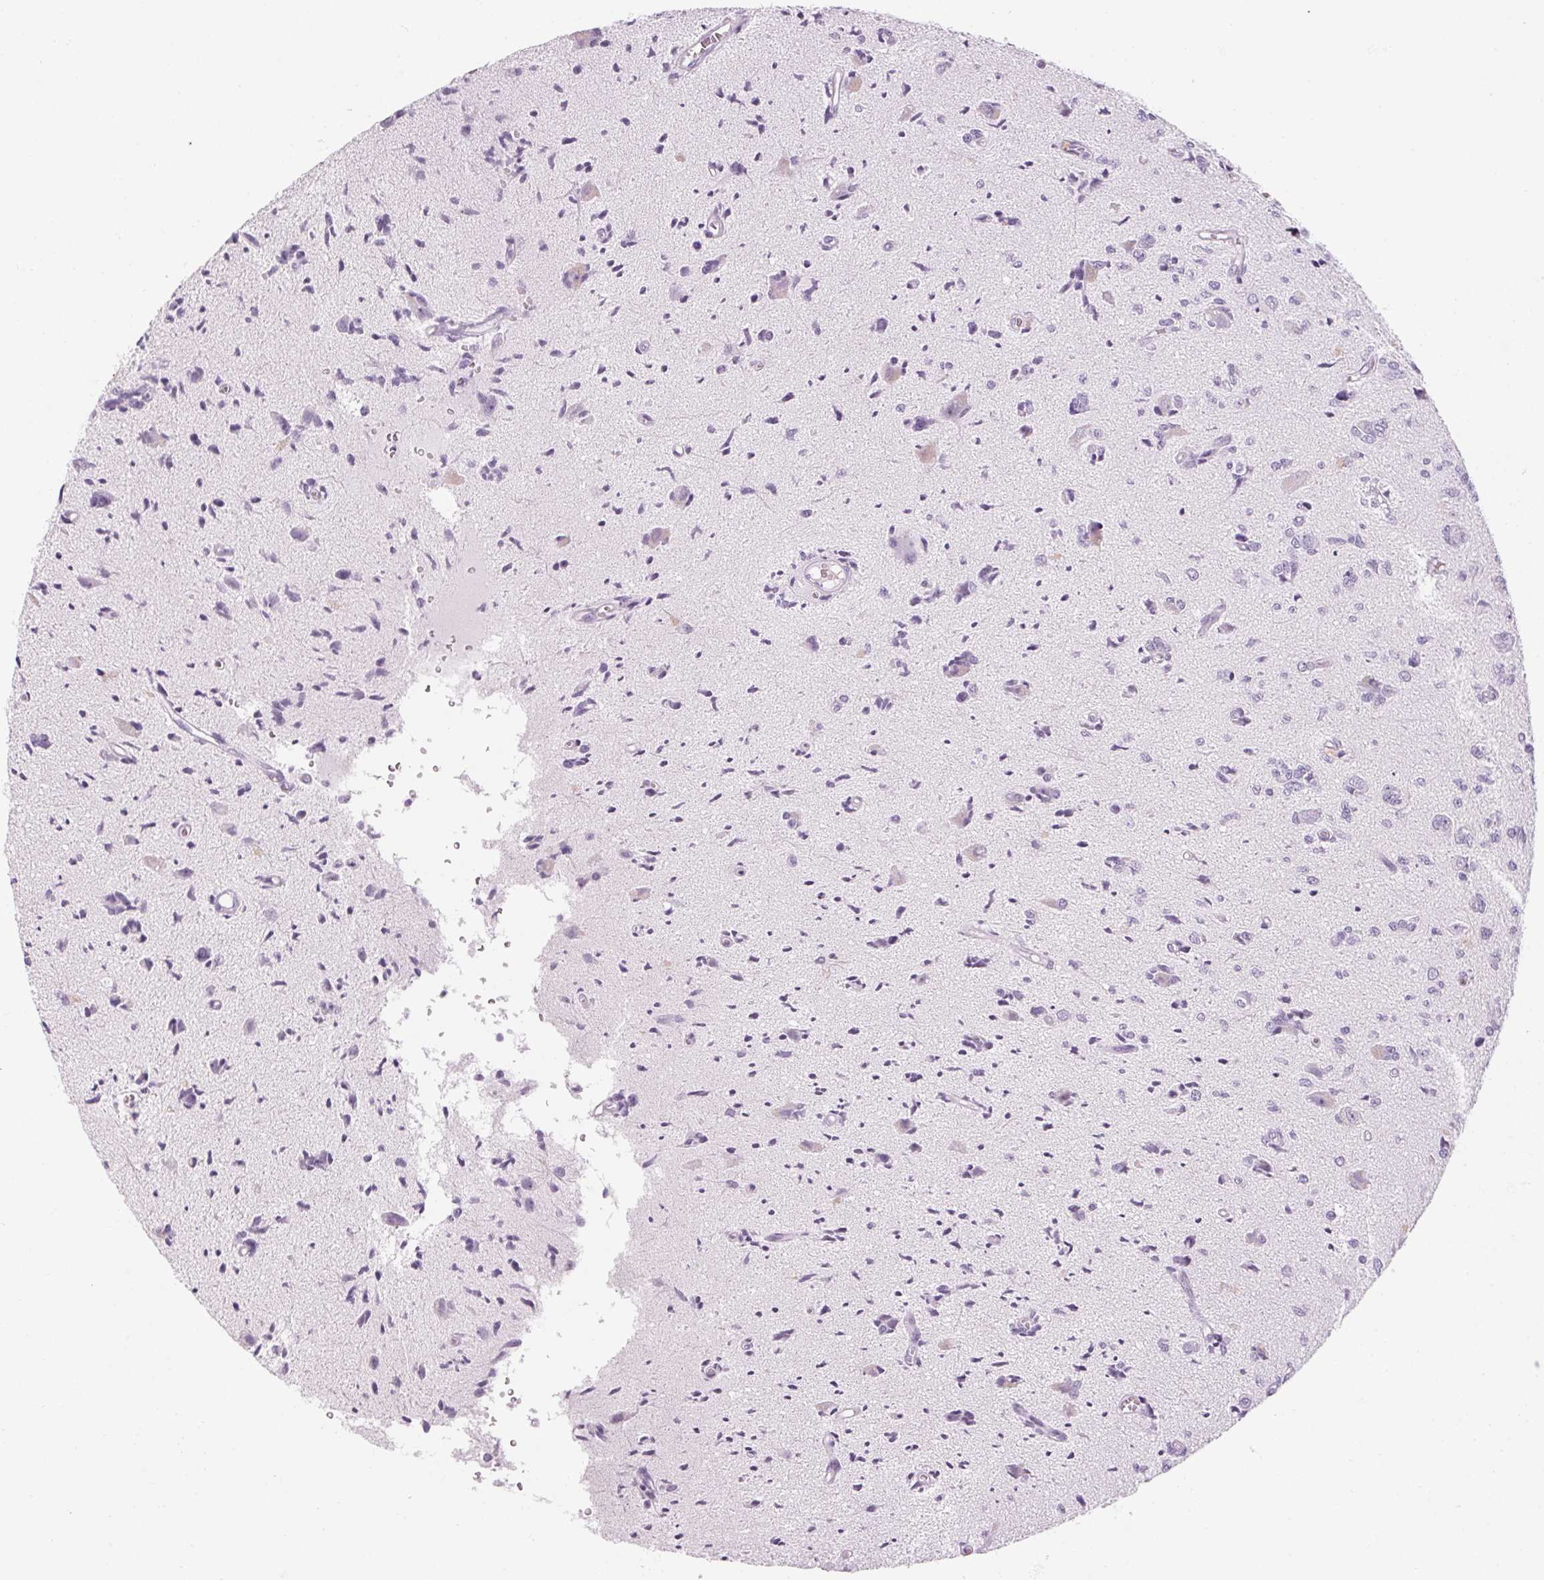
{"staining": {"intensity": "negative", "quantity": "none", "location": "none"}, "tissue": "glioma", "cell_type": "Tumor cells", "image_type": "cancer", "snomed": [{"axis": "morphology", "description": "Glioma, malignant, High grade"}, {"axis": "topography", "description": "Brain"}], "caption": "IHC histopathology image of neoplastic tissue: glioma stained with DAB (3,3'-diaminobenzidine) shows no significant protein positivity in tumor cells.", "gene": "RPTN", "patient": {"sex": "male", "age": 67}}